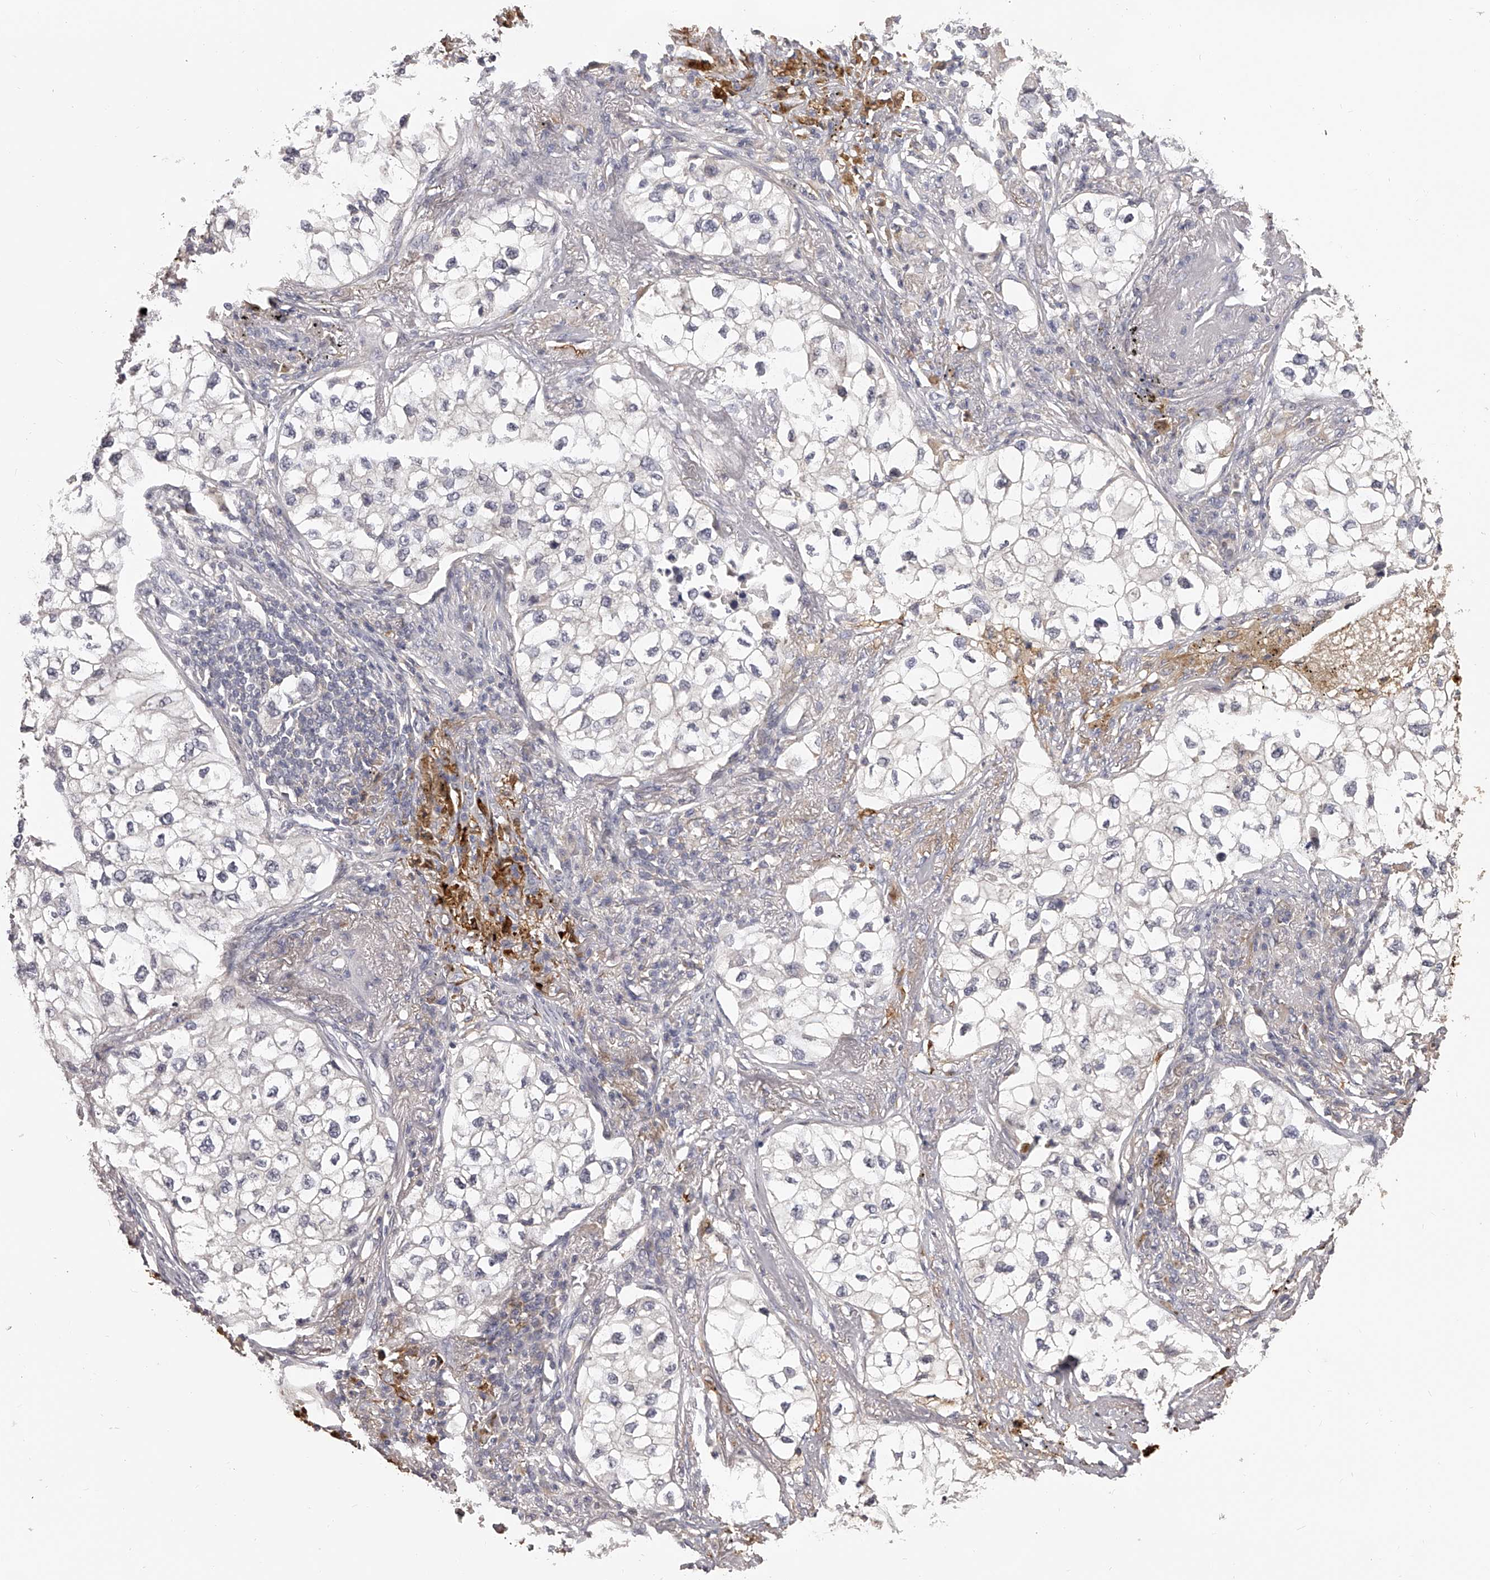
{"staining": {"intensity": "negative", "quantity": "none", "location": "none"}, "tissue": "lung cancer", "cell_type": "Tumor cells", "image_type": "cancer", "snomed": [{"axis": "morphology", "description": "Adenocarcinoma, NOS"}, {"axis": "topography", "description": "Lung"}], "caption": "This is an IHC histopathology image of lung cancer (adenocarcinoma). There is no staining in tumor cells.", "gene": "TNN", "patient": {"sex": "male", "age": 63}}